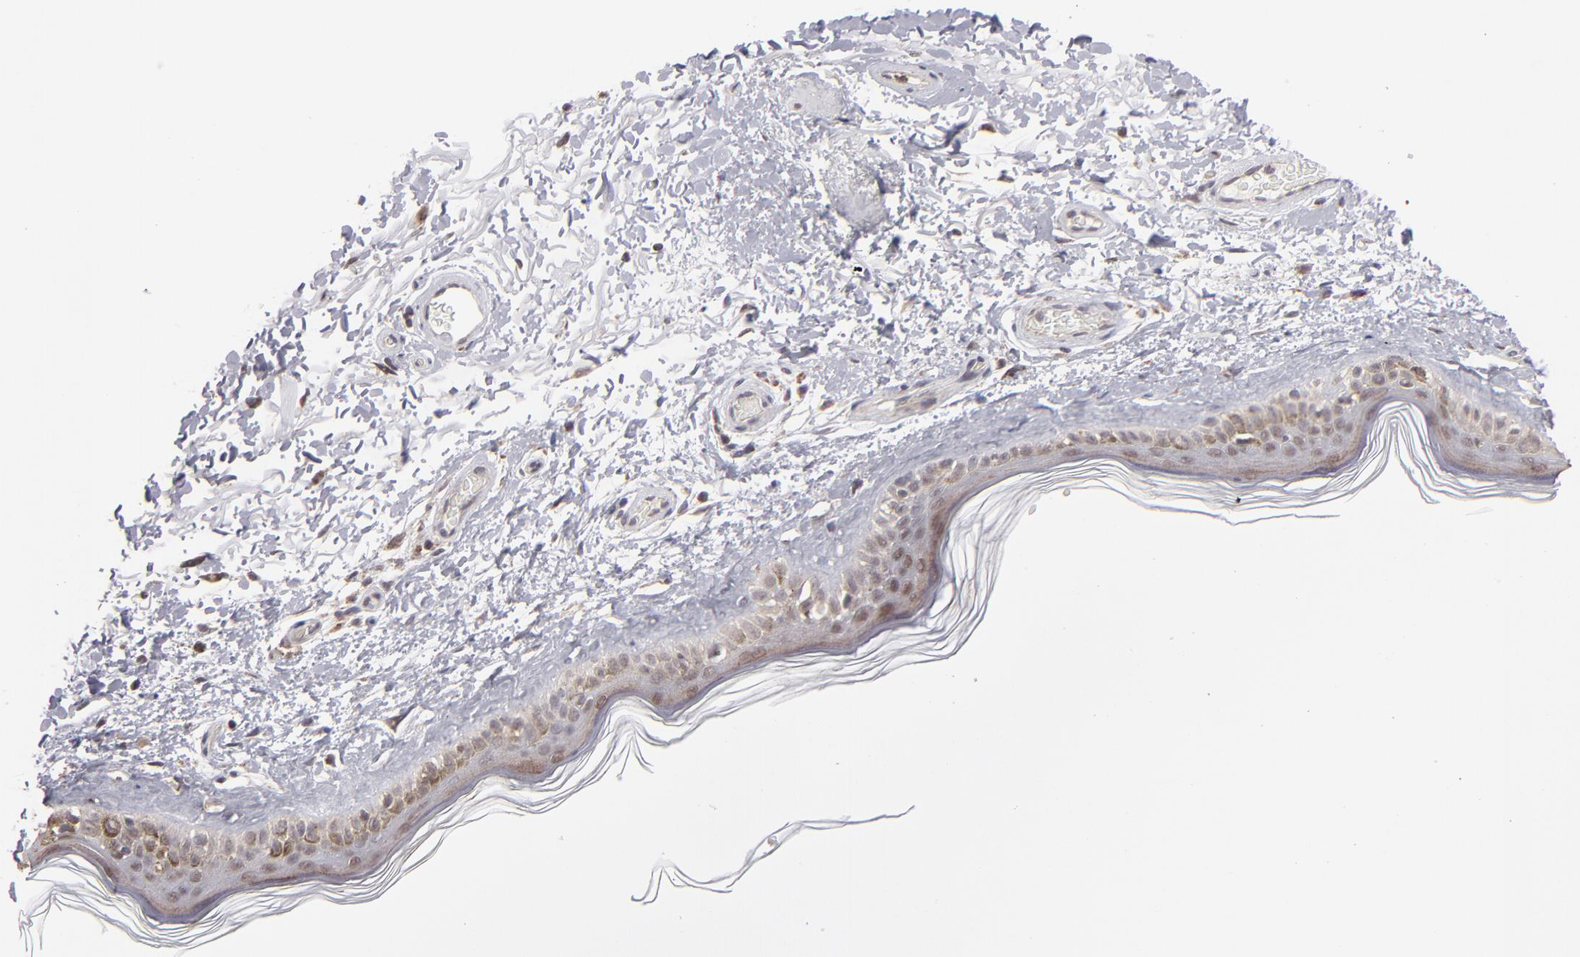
{"staining": {"intensity": "moderate", "quantity": "25%-75%", "location": "cytoplasmic/membranous"}, "tissue": "skin", "cell_type": "Fibroblasts", "image_type": "normal", "snomed": [{"axis": "morphology", "description": "Normal tissue, NOS"}, {"axis": "topography", "description": "Skin"}], "caption": "The micrograph exhibits a brown stain indicating the presence of a protein in the cytoplasmic/membranous of fibroblasts in skin. (DAB IHC with brightfield microscopy, high magnification).", "gene": "SLC15A1", "patient": {"sex": "male", "age": 63}}